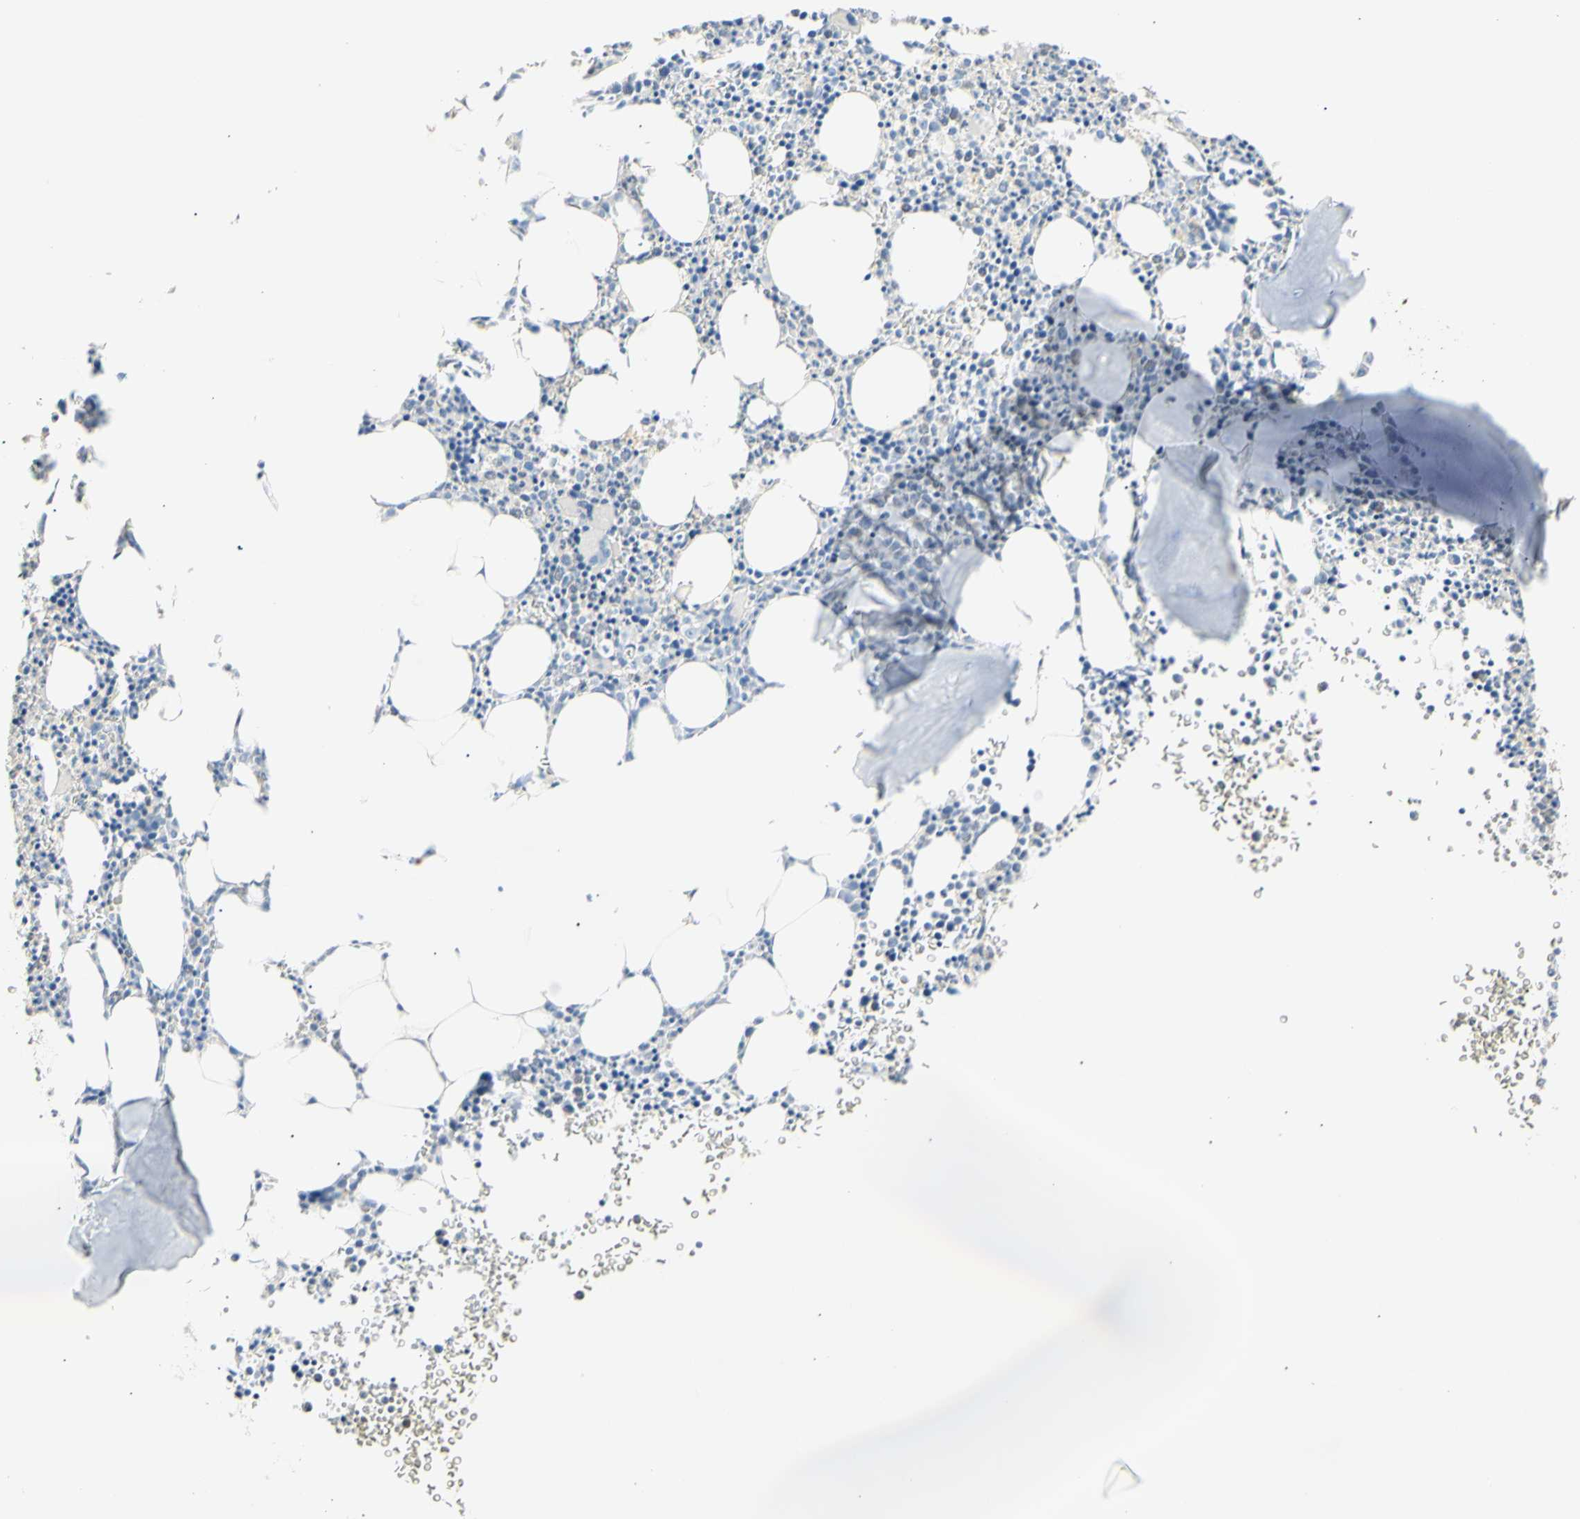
{"staining": {"intensity": "moderate", "quantity": "<25%", "location": "cytoplasmic/membranous"}, "tissue": "bone marrow", "cell_type": "Hematopoietic cells", "image_type": "normal", "snomed": [{"axis": "morphology", "description": "Normal tissue, NOS"}, {"axis": "morphology", "description": "Inflammation, NOS"}, {"axis": "topography", "description": "Bone marrow"}], "caption": "The micrograph demonstrates staining of unremarkable bone marrow, revealing moderate cytoplasmic/membranous protein expression (brown color) within hematopoietic cells. (brown staining indicates protein expression, while blue staining denotes nuclei).", "gene": "B4GALNT3", "patient": {"sex": "female", "age": 61}}